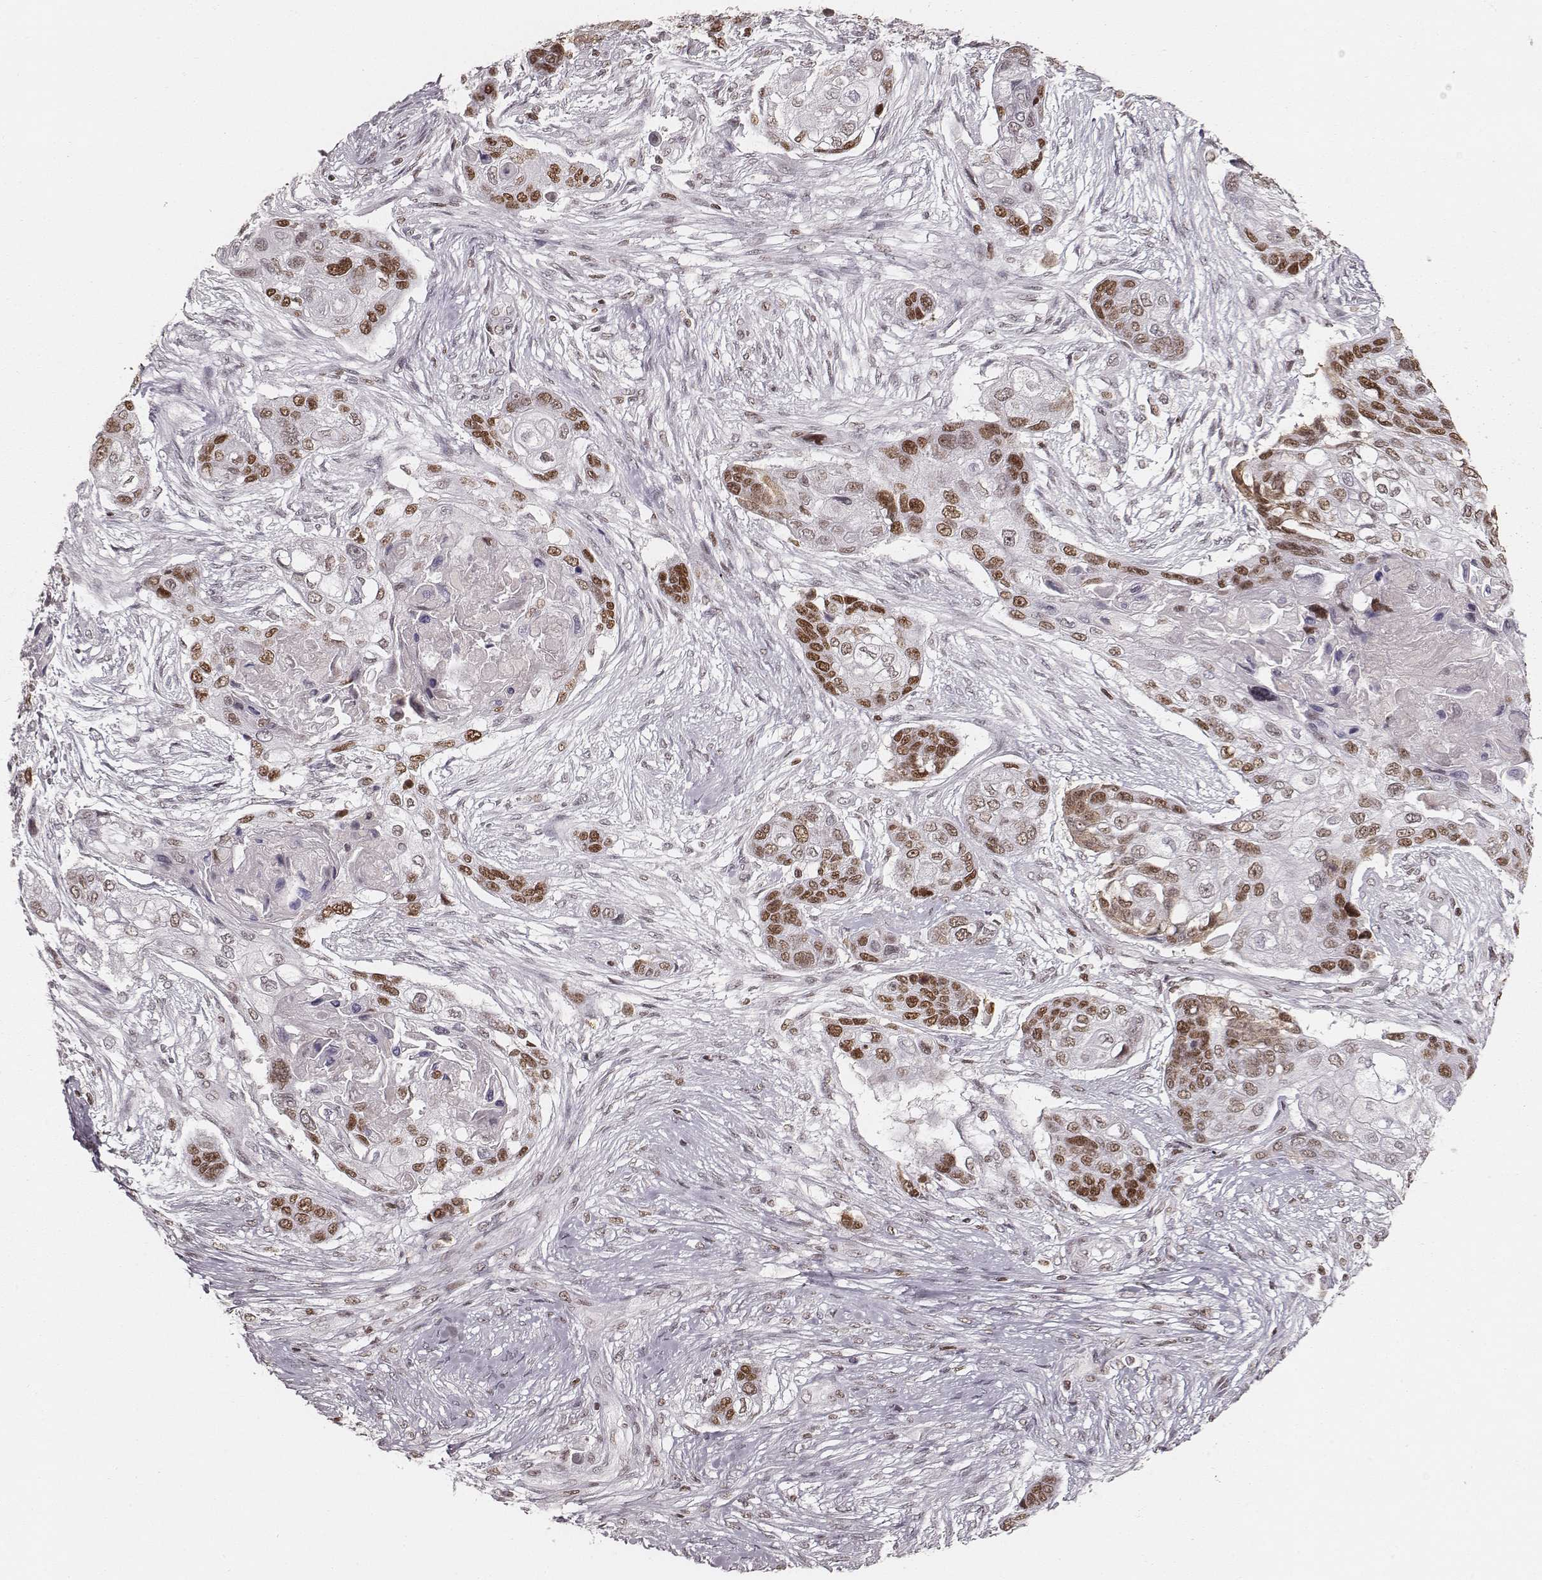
{"staining": {"intensity": "moderate", "quantity": ">75%", "location": "nuclear"}, "tissue": "lung cancer", "cell_type": "Tumor cells", "image_type": "cancer", "snomed": [{"axis": "morphology", "description": "Squamous cell carcinoma, NOS"}, {"axis": "topography", "description": "Lung"}], "caption": "This photomicrograph reveals lung cancer (squamous cell carcinoma) stained with immunohistochemistry to label a protein in brown. The nuclear of tumor cells show moderate positivity for the protein. Nuclei are counter-stained blue.", "gene": "PARP1", "patient": {"sex": "male", "age": 69}}